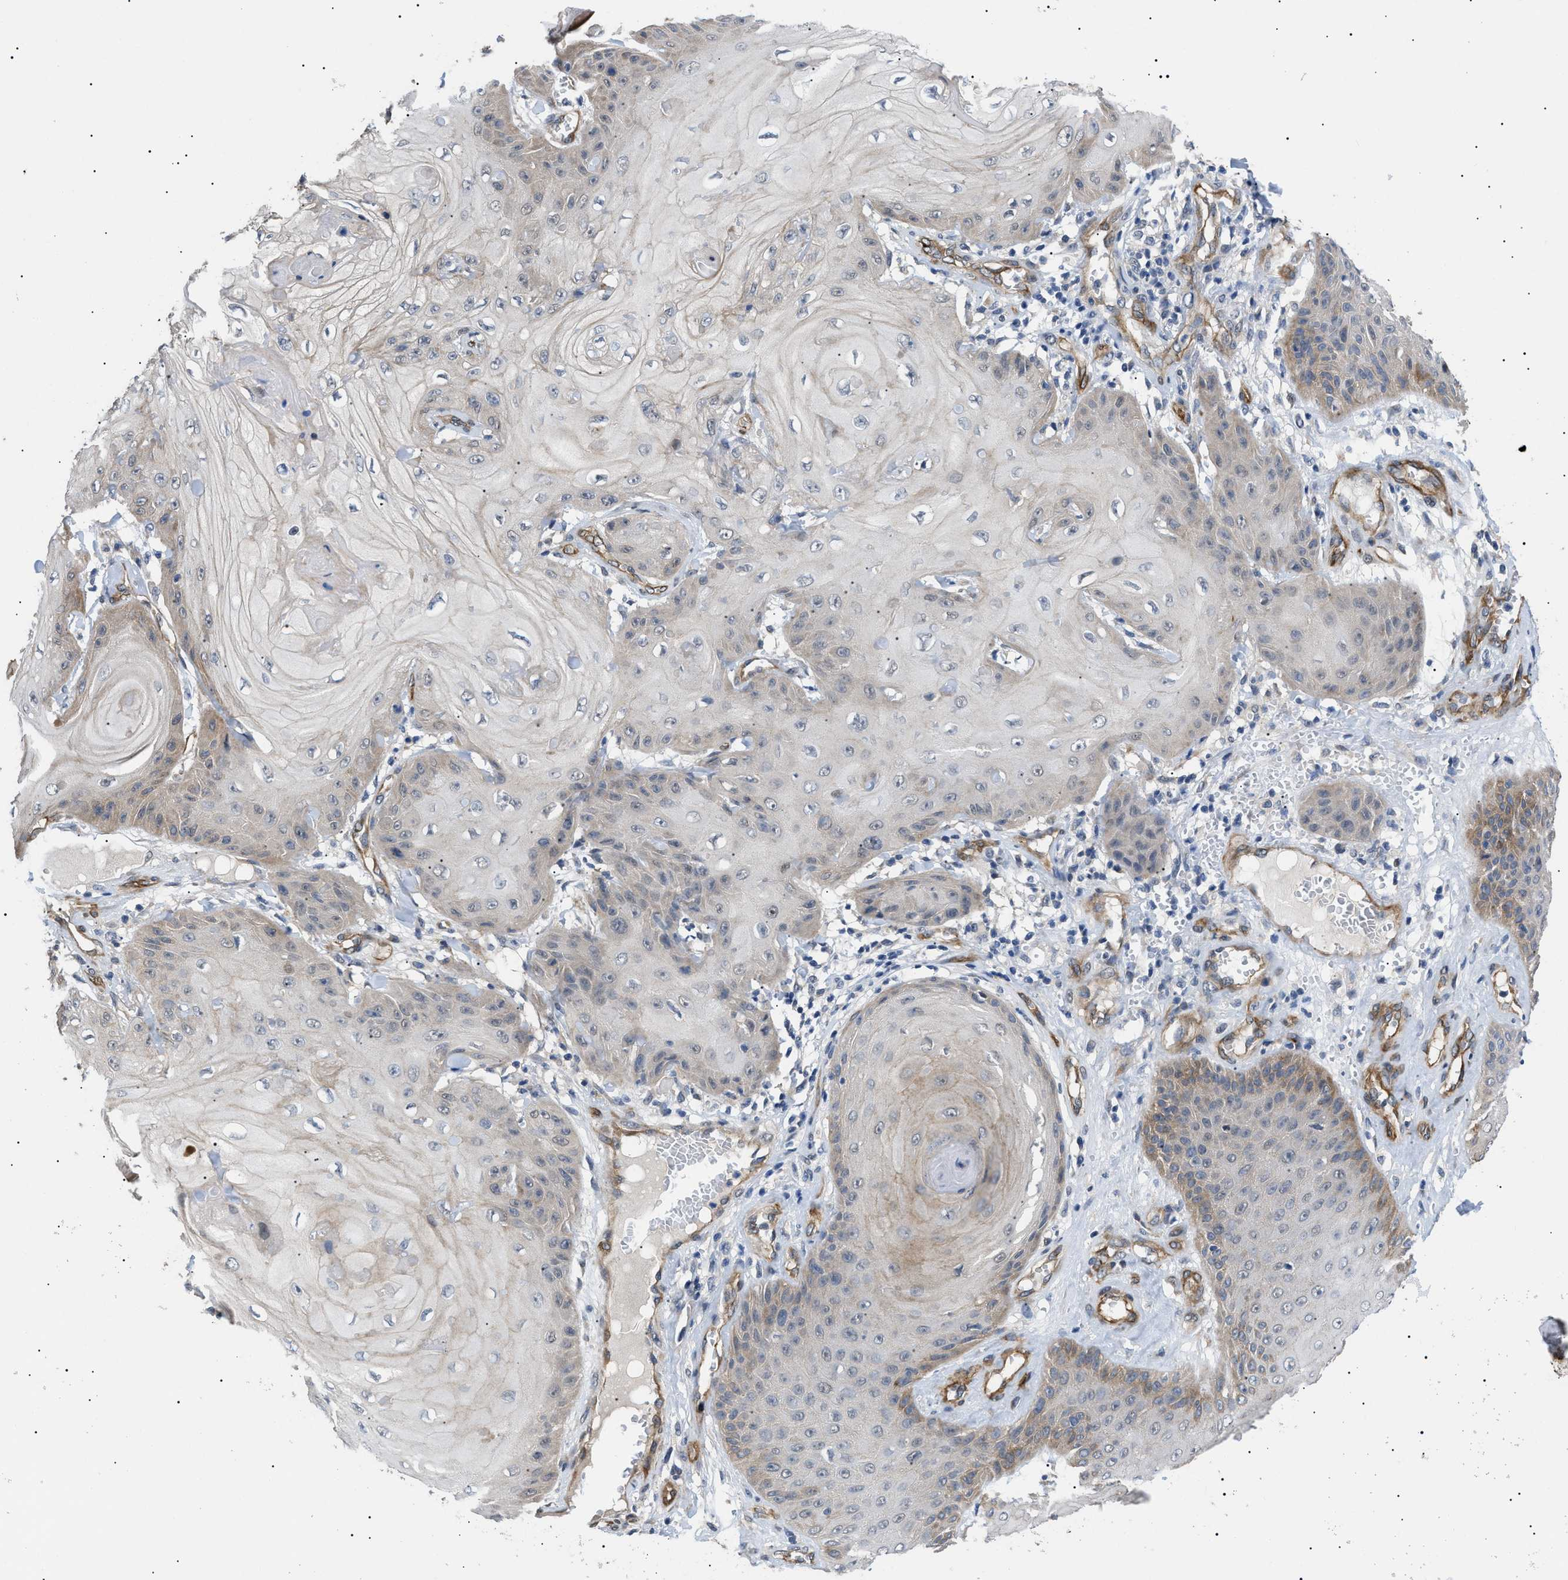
{"staining": {"intensity": "negative", "quantity": "none", "location": "none"}, "tissue": "skin cancer", "cell_type": "Tumor cells", "image_type": "cancer", "snomed": [{"axis": "morphology", "description": "Squamous cell carcinoma, NOS"}, {"axis": "topography", "description": "Skin"}], "caption": "DAB (3,3'-diaminobenzidine) immunohistochemical staining of skin cancer (squamous cell carcinoma) shows no significant expression in tumor cells.", "gene": "CRCP", "patient": {"sex": "male", "age": 74}}